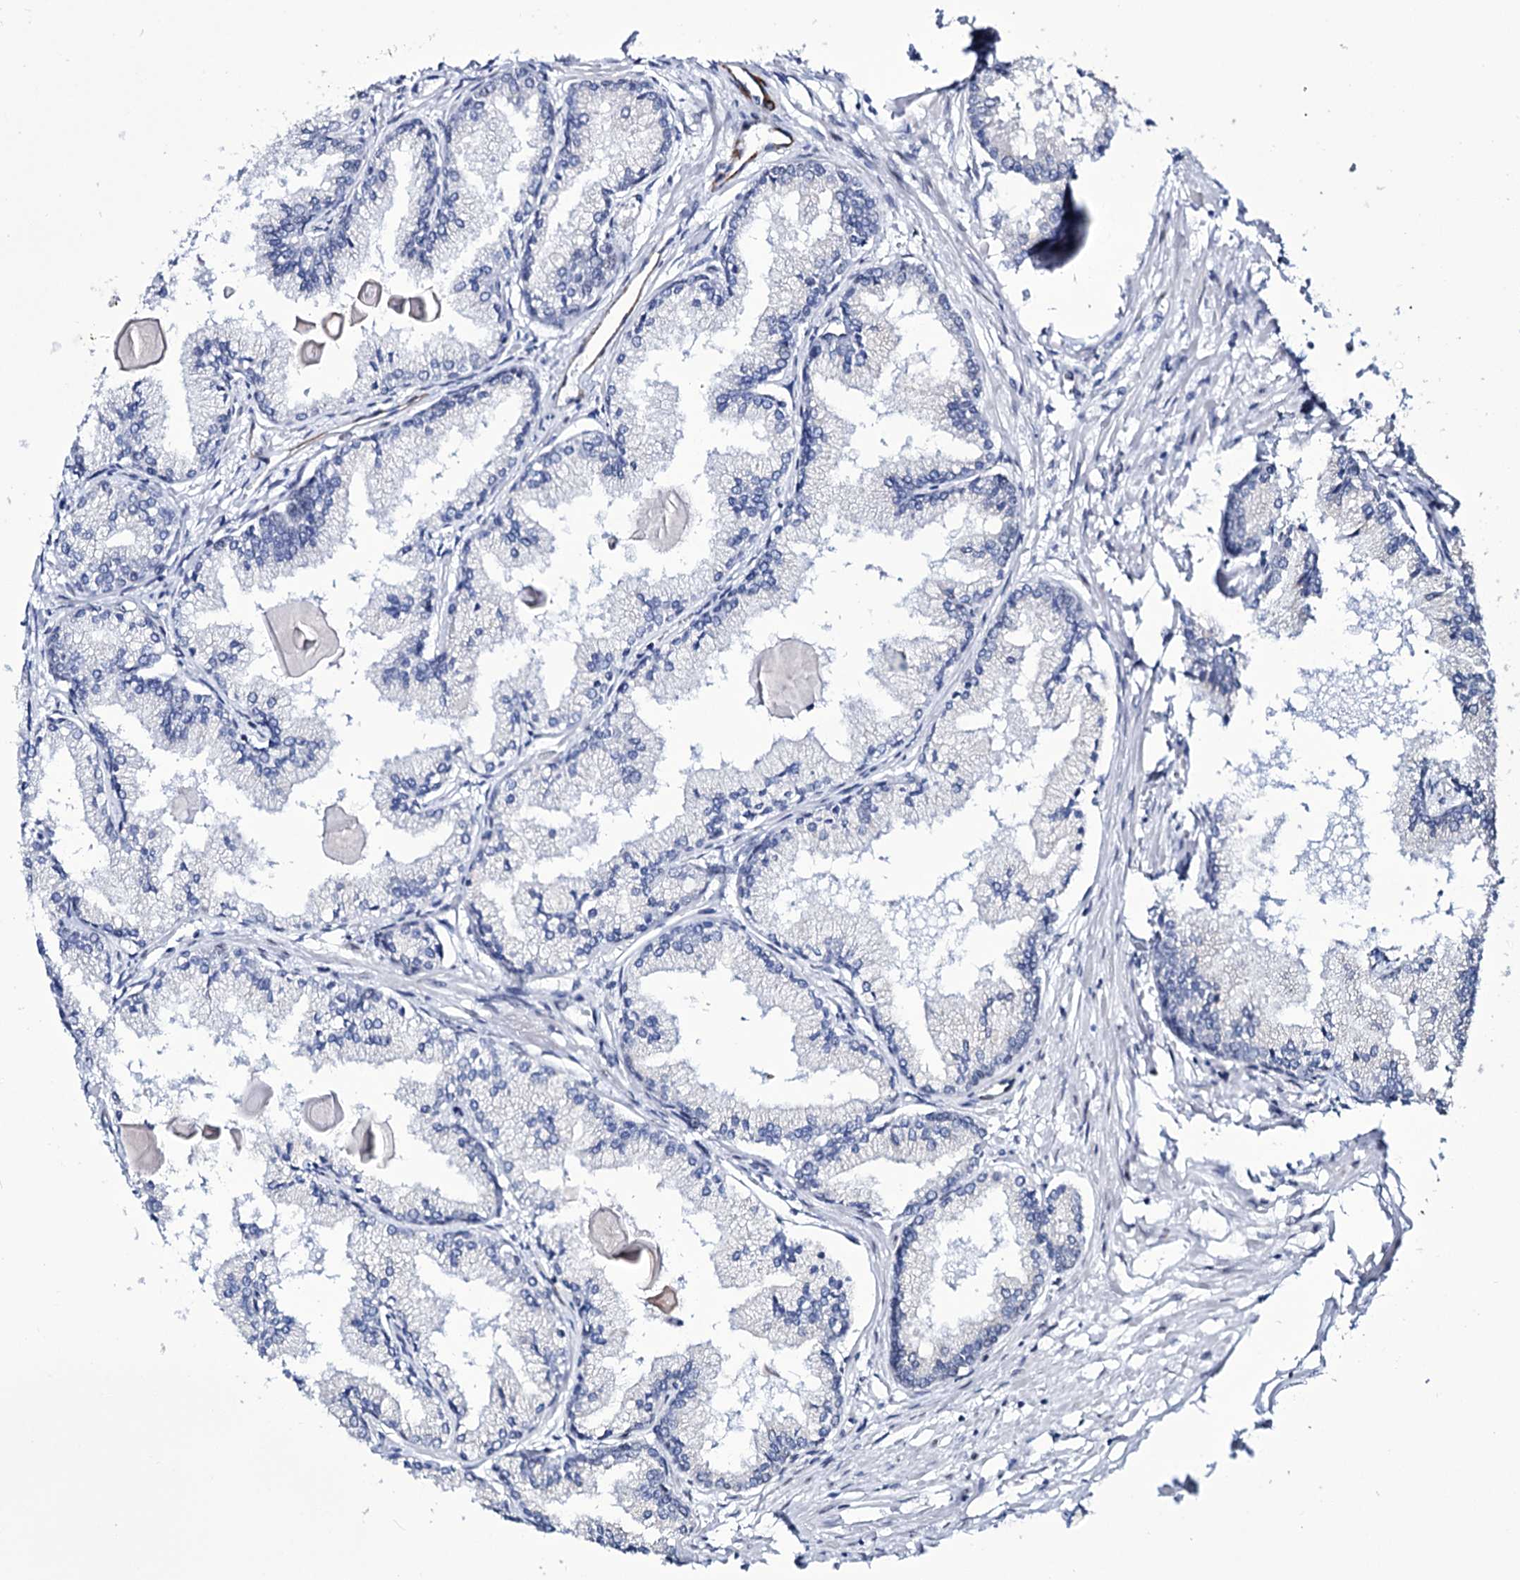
{"staining": {"intensity": "negative", "quantity": "none", "location": "none"}, "tissue": "prostate cancer", "cell_type": "Tumor cells", "image_type": "cancer", "snomed": [{"axis": "morphology", "description": "Adenocarcinoma, High grade"}, {"axis": "topography", "description": "Prostate"}], "caption": "Tumor cells are negative for brown protein staining in prostate cancer. (Immunohistochemistry, brightfield microscopy, high magnification).", "gene": "ZC3H12C", "patient": {"sex": "male", "age": 68}}